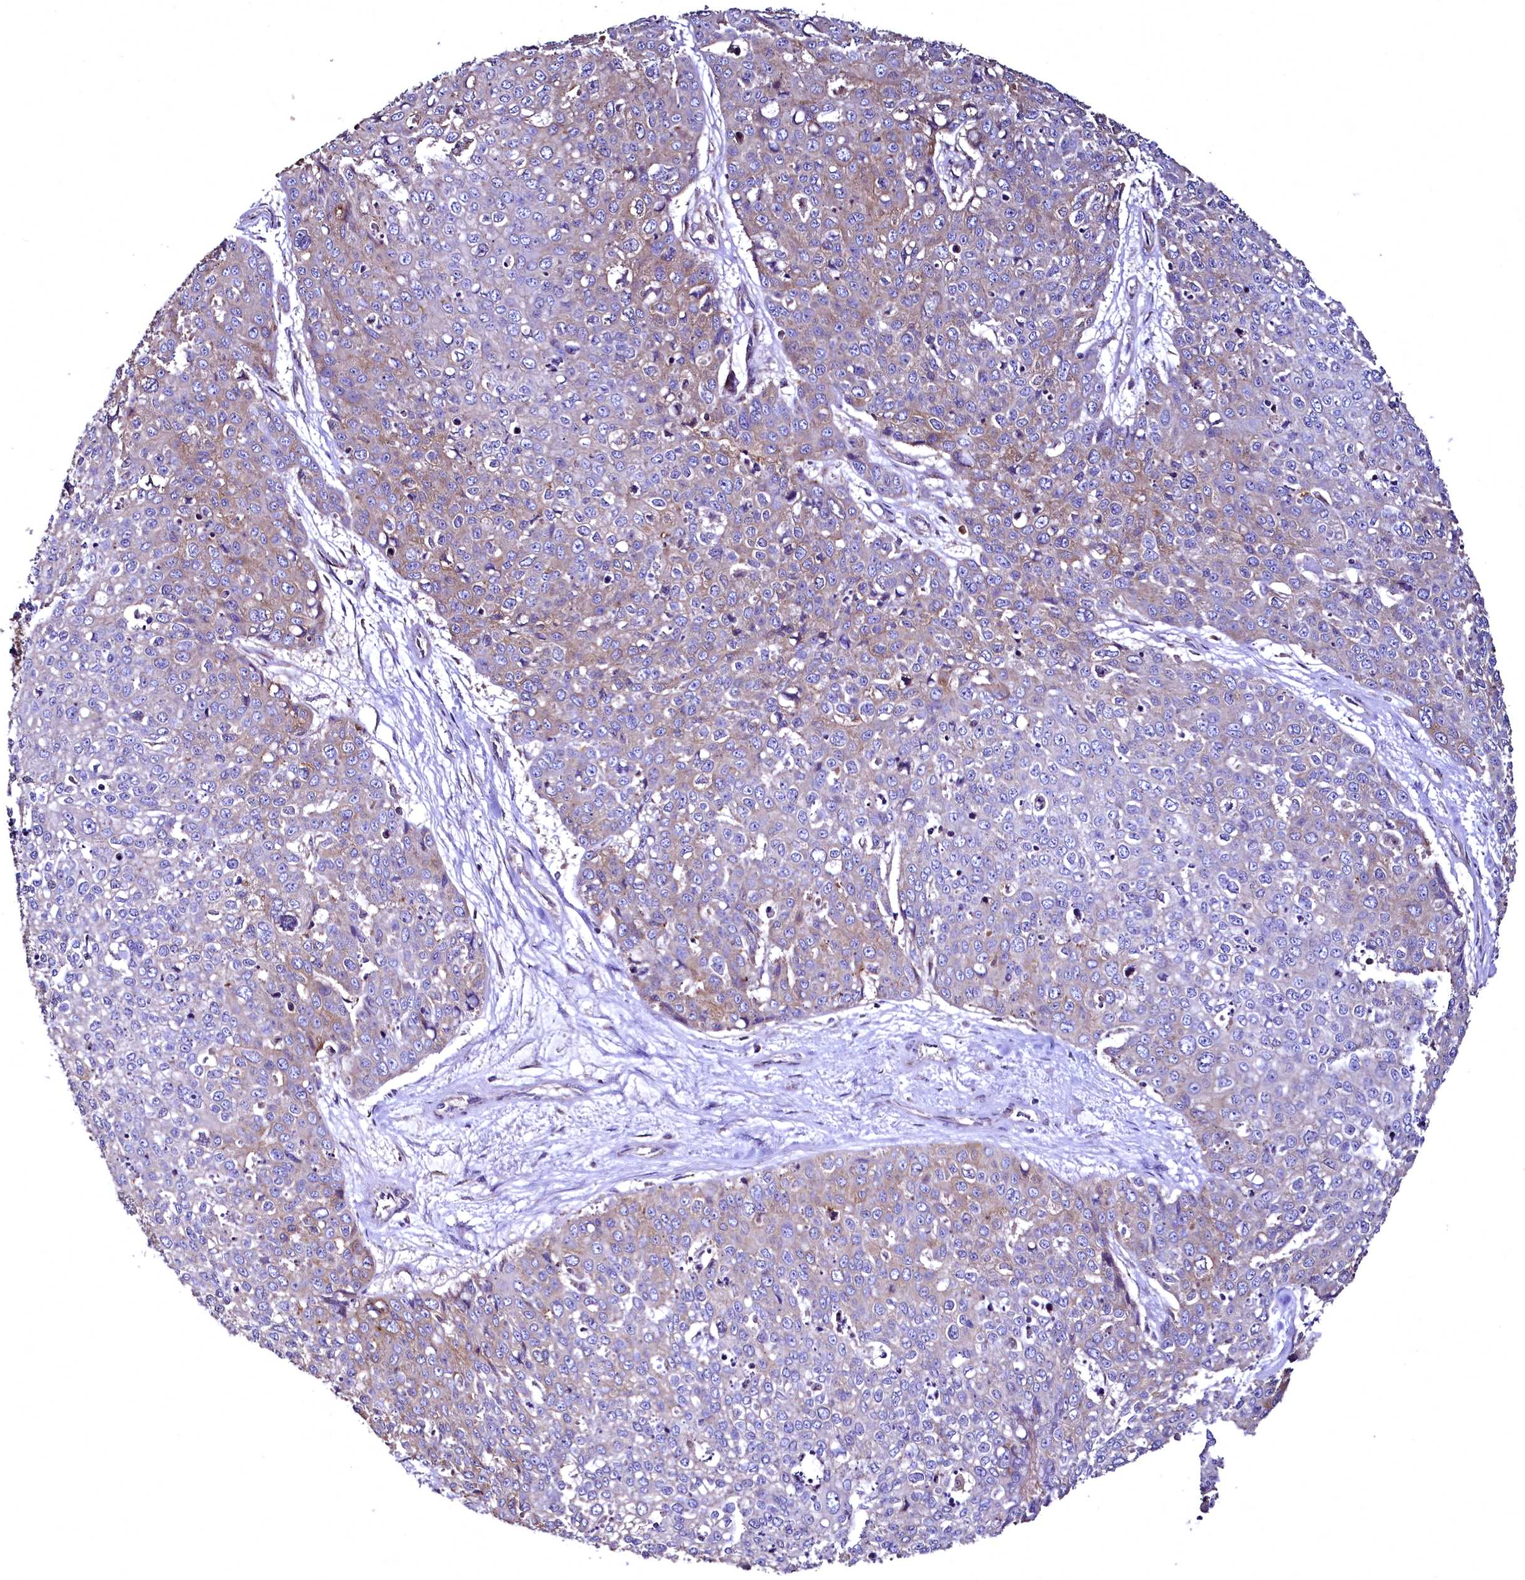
{"staining": {"intensity": "moderate", "quantity": "<25%", "location": "cytoplasmic/membranous"}, "tissue": "skin cancer", "cell_type": "Tumor cells", "image_type": "cancer", "snomed": [{"axis": "morphology", "description": "Squamous cell carcinoma, NOS"}, {"axis": "topography", "description": "Skin"}], "caption": "Approximately <25% of tumor cells in human squamous cell carcinoma (skin) show moderate cytoplasmic/membranous protein positivity as visualized by brown immunohistochemical staining.", "gene": "TBCEL", "patient": {"sex": "male", "age": 71}}